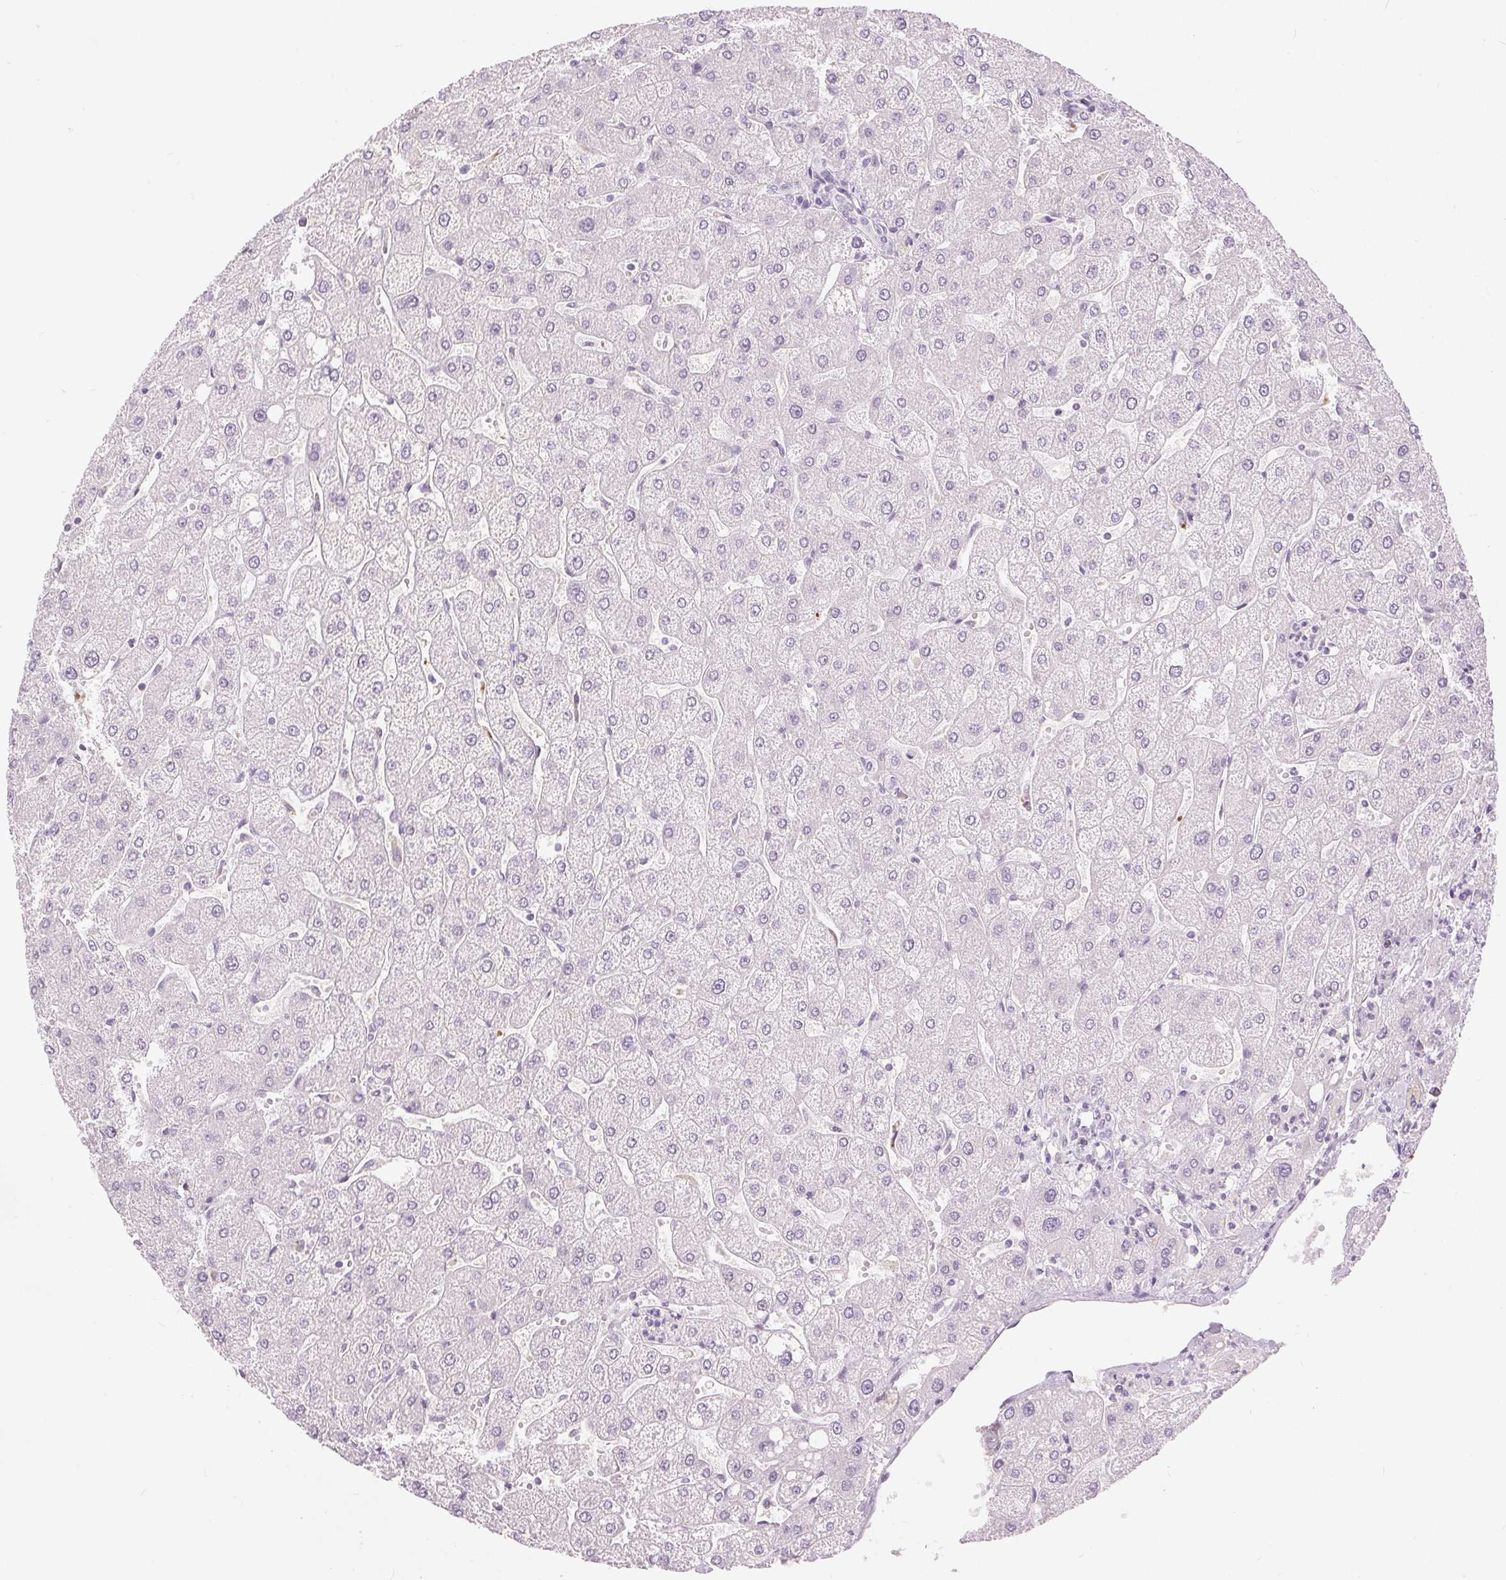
{"staining": {"intensity": "negative", "quantity": "none", "location": "none"}, "tissue": "liver", "cell_type": "Cholangiocytes", "image_type": "normal", "snomed": [{"axis": "morphology", "description": "Normal tissue, NOS"}, {"axis": "topography", "description": "Liver"}], "caption": "Cholangiocytes show no significant positivity in normal liver. The staining was performed using DAB to visualize the protein expression in brown, while the nuclei were stained in blue with hematoxylin (Magnification: 20x).", "gene": "DSG3", "patient": {"sex": "male", "age": 67}}